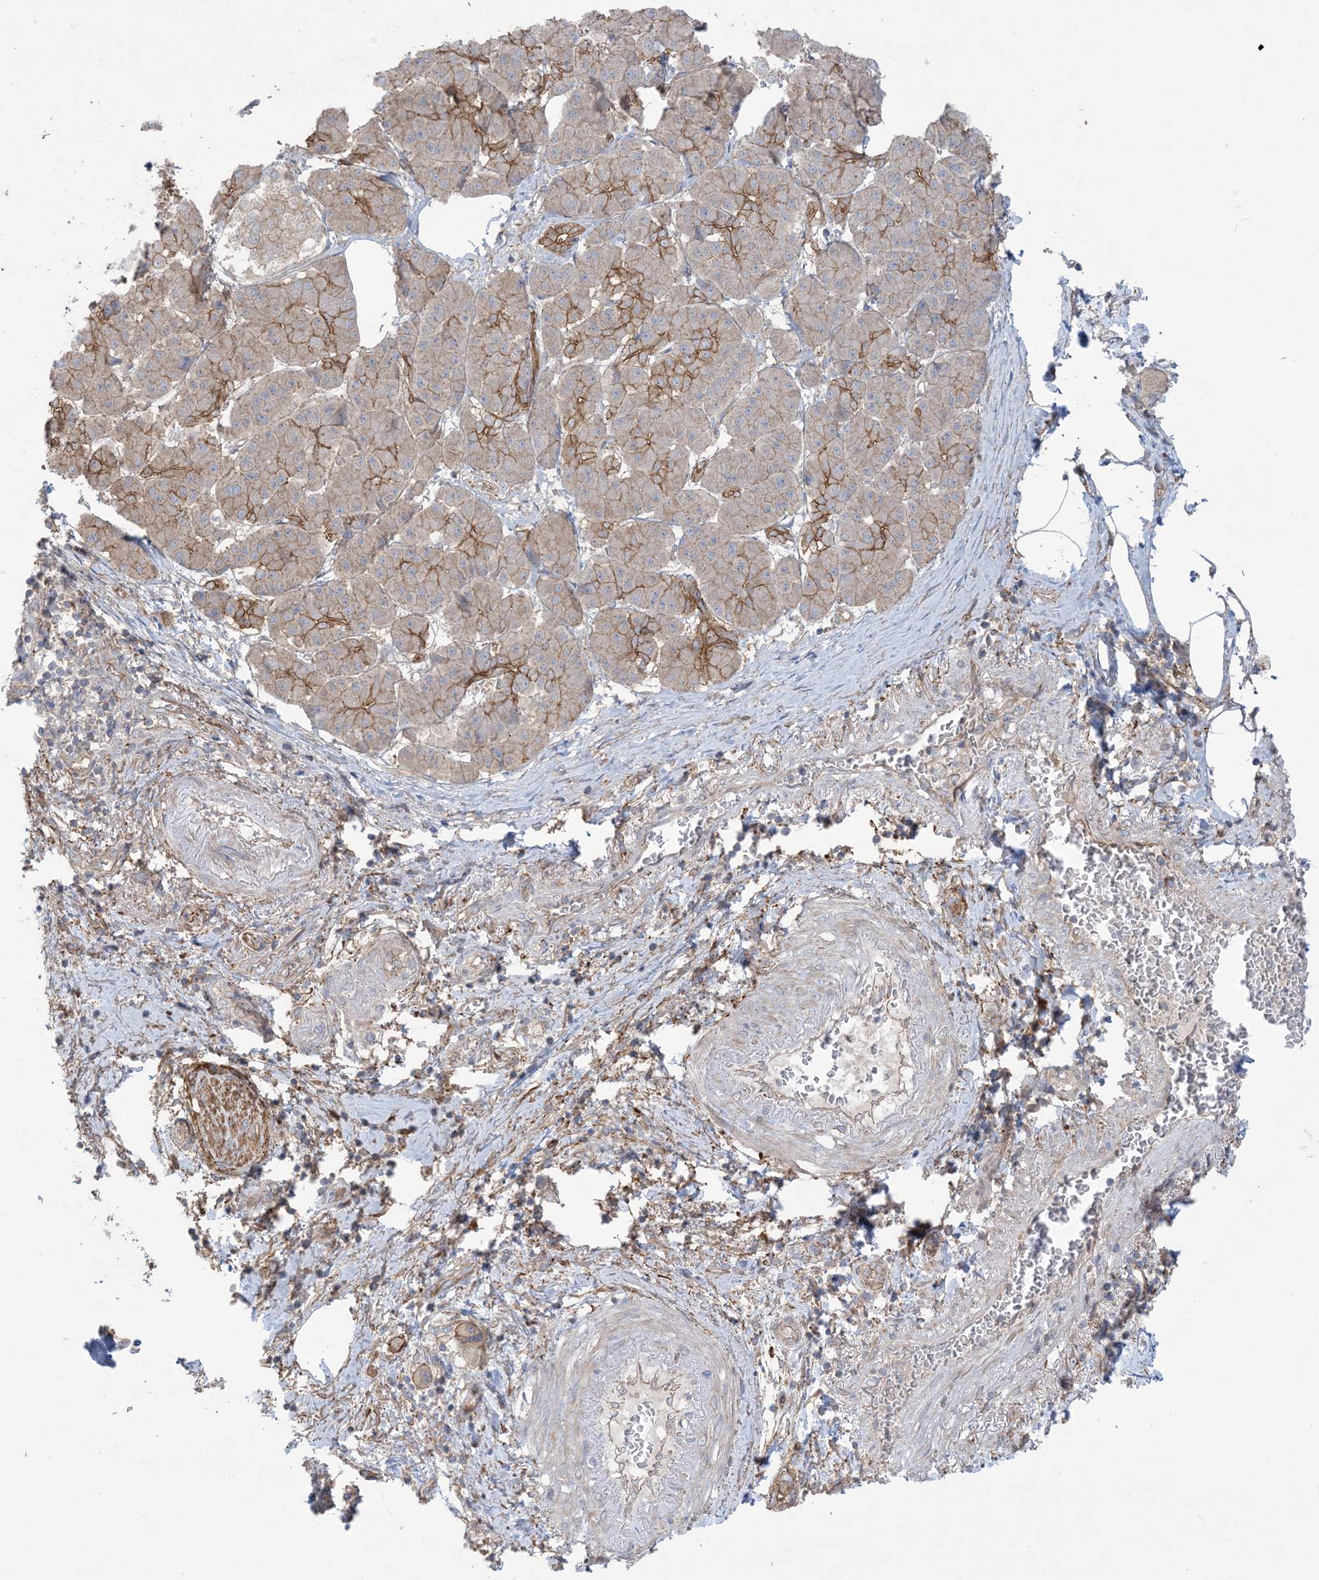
{"staining": {"intensity": "moderate", "quantity": "25%-75%", "location": "cytoplasmic/membranous"}, "tissue": "pancreatic cancer", "cell_type": "Tumor cells", "image_type": "cancer", "snomed": [{"axis": "morphology", "description": "Normal tissue, NOS"}, {"axis": "morphology", "description": "Adenocarcinoma, NOS"}, {"axis": "topography", "description": "Pancreas"}], "caption": "DAB immunohistochemical staining of pancreatic adenocarcinoma displays moderate cytoplasmic/membranous protein expression in approximately 25%-75% of tumor cells. The staining was performed using DAB (3,3'-diaminobenzidine), with brown indicating positive protein expression. Nuclei are stained blue with hematoxylin.", "gene": "CCNY", "patient": {"sex": "female", "age": 68}}